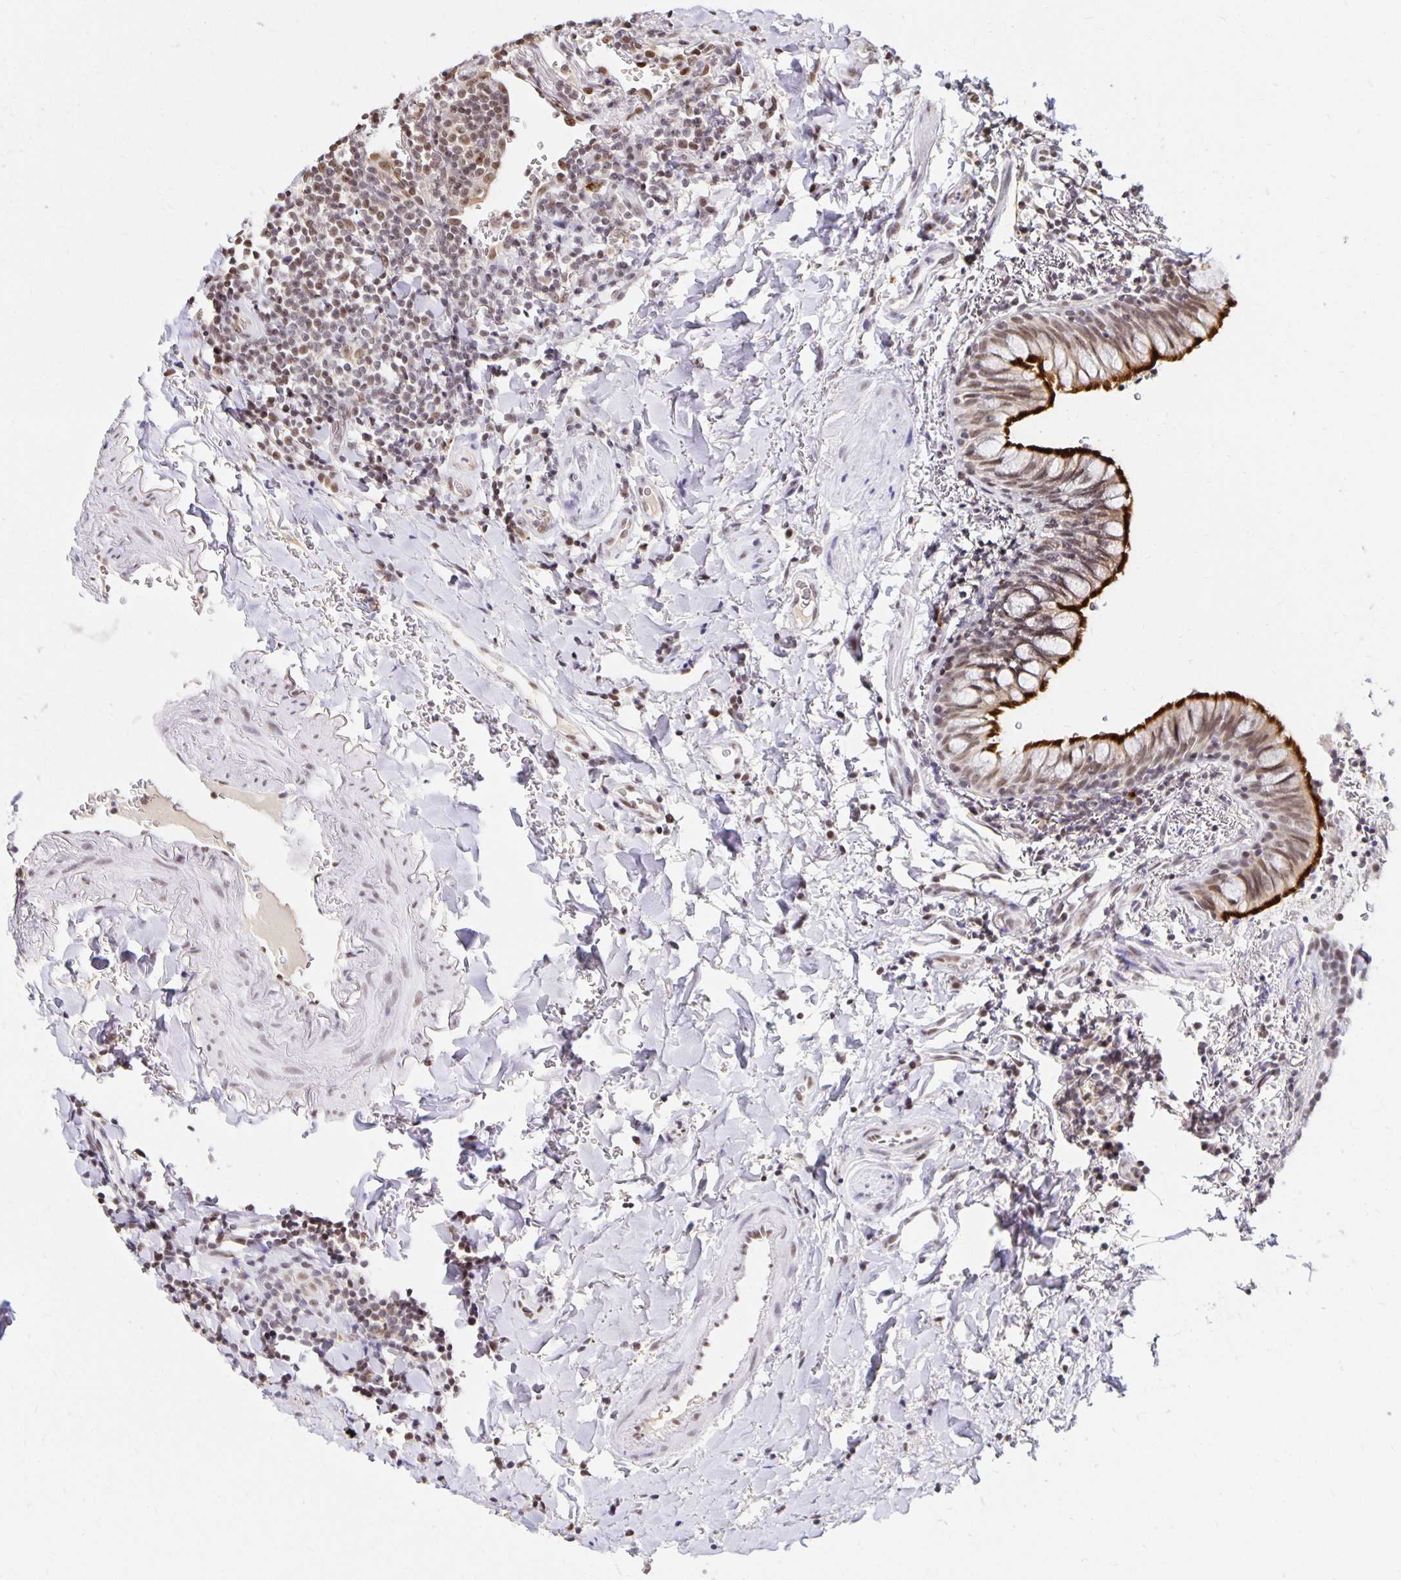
{"staining": {"intensity": "moderate", "quantity": "25%-75%", "location": "nuclear"}, "tissue": "lymphoma", "cell_type": "Tumor cells", "image_type": "cancer", "snomed": [{"axis": "morphology", "description": "Malignant lymphoma, non-Hodgkin's type, Low grade"}, {"axis": "topography", "description": "Lung"}], "caption": "Lymphoma was stained to show a protein in brown. There is medium levels of moderate nuclear positivity in approximately 25%-75% of tumor cells.", "gene": "ZNF579", "patient": {"sex": "female", "age": 71}}